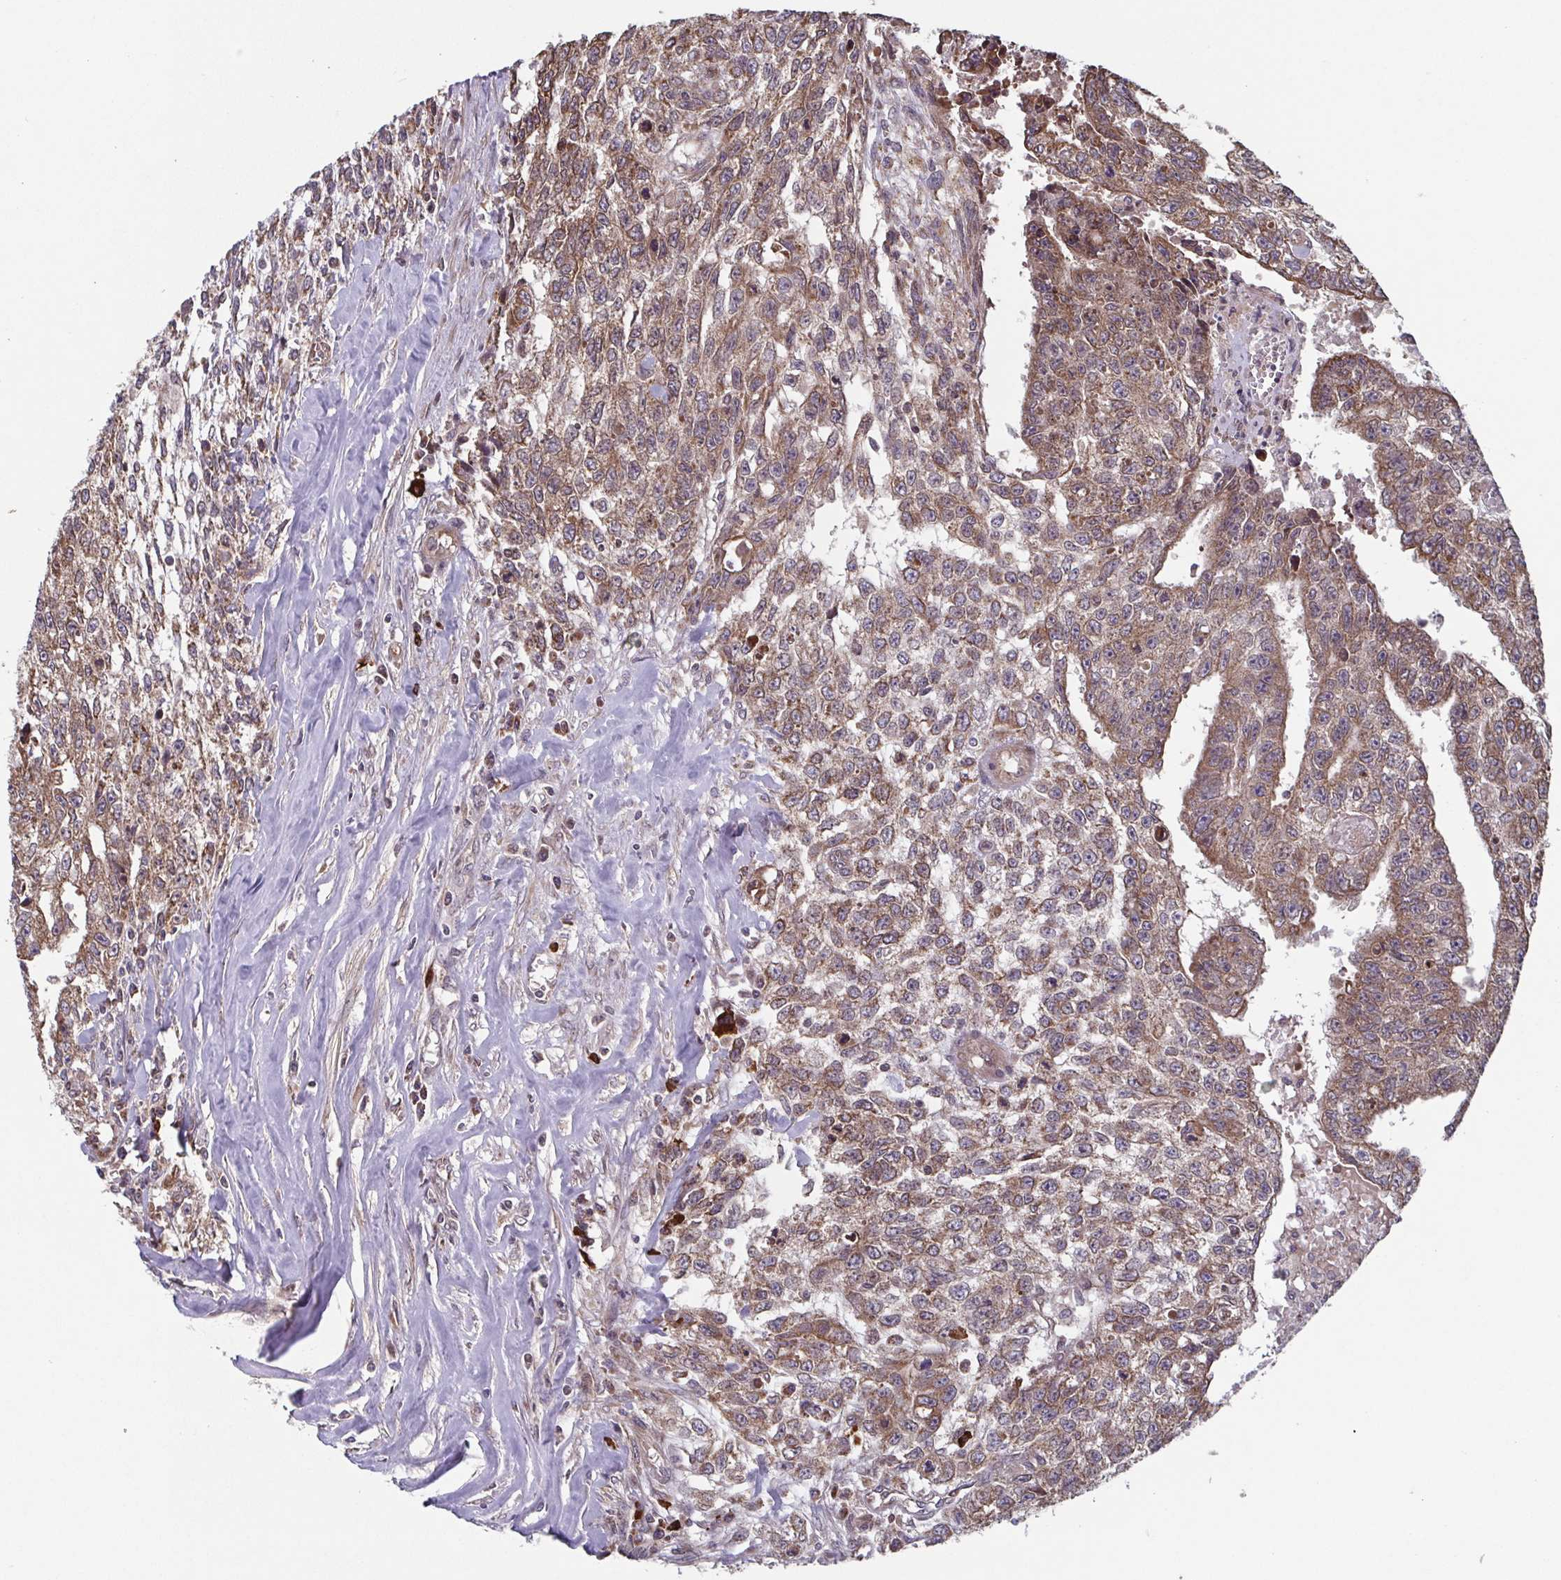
{"staining": {"intensity": "moderate", "quantity": ">75%", "location": "cytoplasmic/membranous"}, "tissue": "testis cancer", "cell_type": "Tumor cells", "image_type": "cancer", "snomed": [{"axis": "morphology", "description": "Carcinoma, Embryonal, NOS"}, {"axis": "morphology", "description": "Teratoma, malignant, NOS"}, {"axis": "topography", "description": "Testis"}], "caption": "A brown stain shows moderate cytoplasmic/membranous expression of a protein in testis cancer tumor cells. Nuclei are stained in blue.", "gene": "COPB1", "patient": {"sex": "male", "age": 24}}